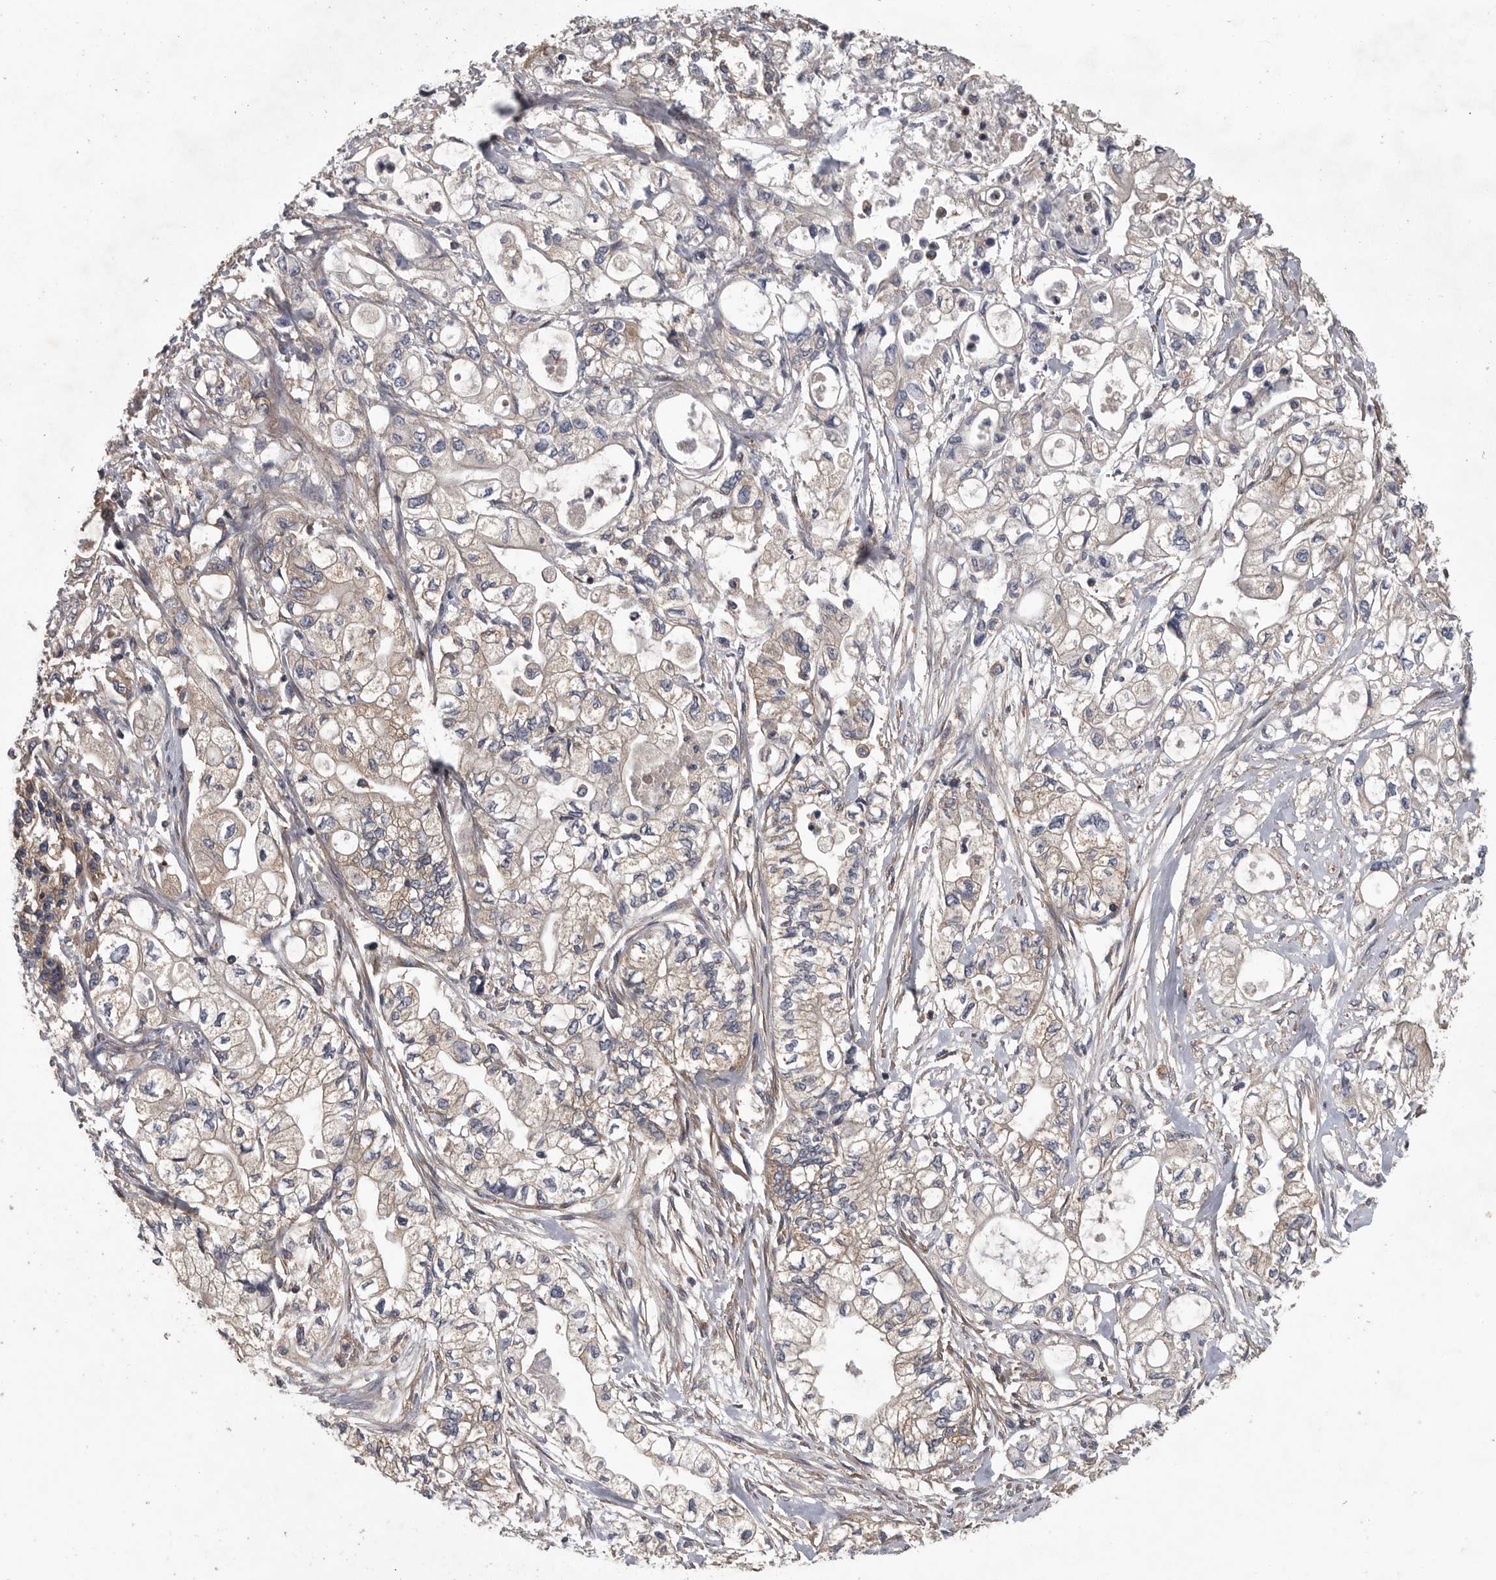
{"staining": {"intensity": "negative", "quantity": "none", "location": "none"}, "tissue": "pancreatic cancer", "cell_type": "Tumor cells", "image_type": "cancer", "snomed": [{"axis": "morphology", "description": "Adenocarcinoma, NOS"}, {"axis": "topography", "description": "Pancreas"}], "caption": "Immunohistochemistry (IHC) of human pancreatic cancer (adenocarcinoma) displays no positivity in tumor cells.", "gene": "OXR1", "patient": {"sex": "male", "age": 79}}